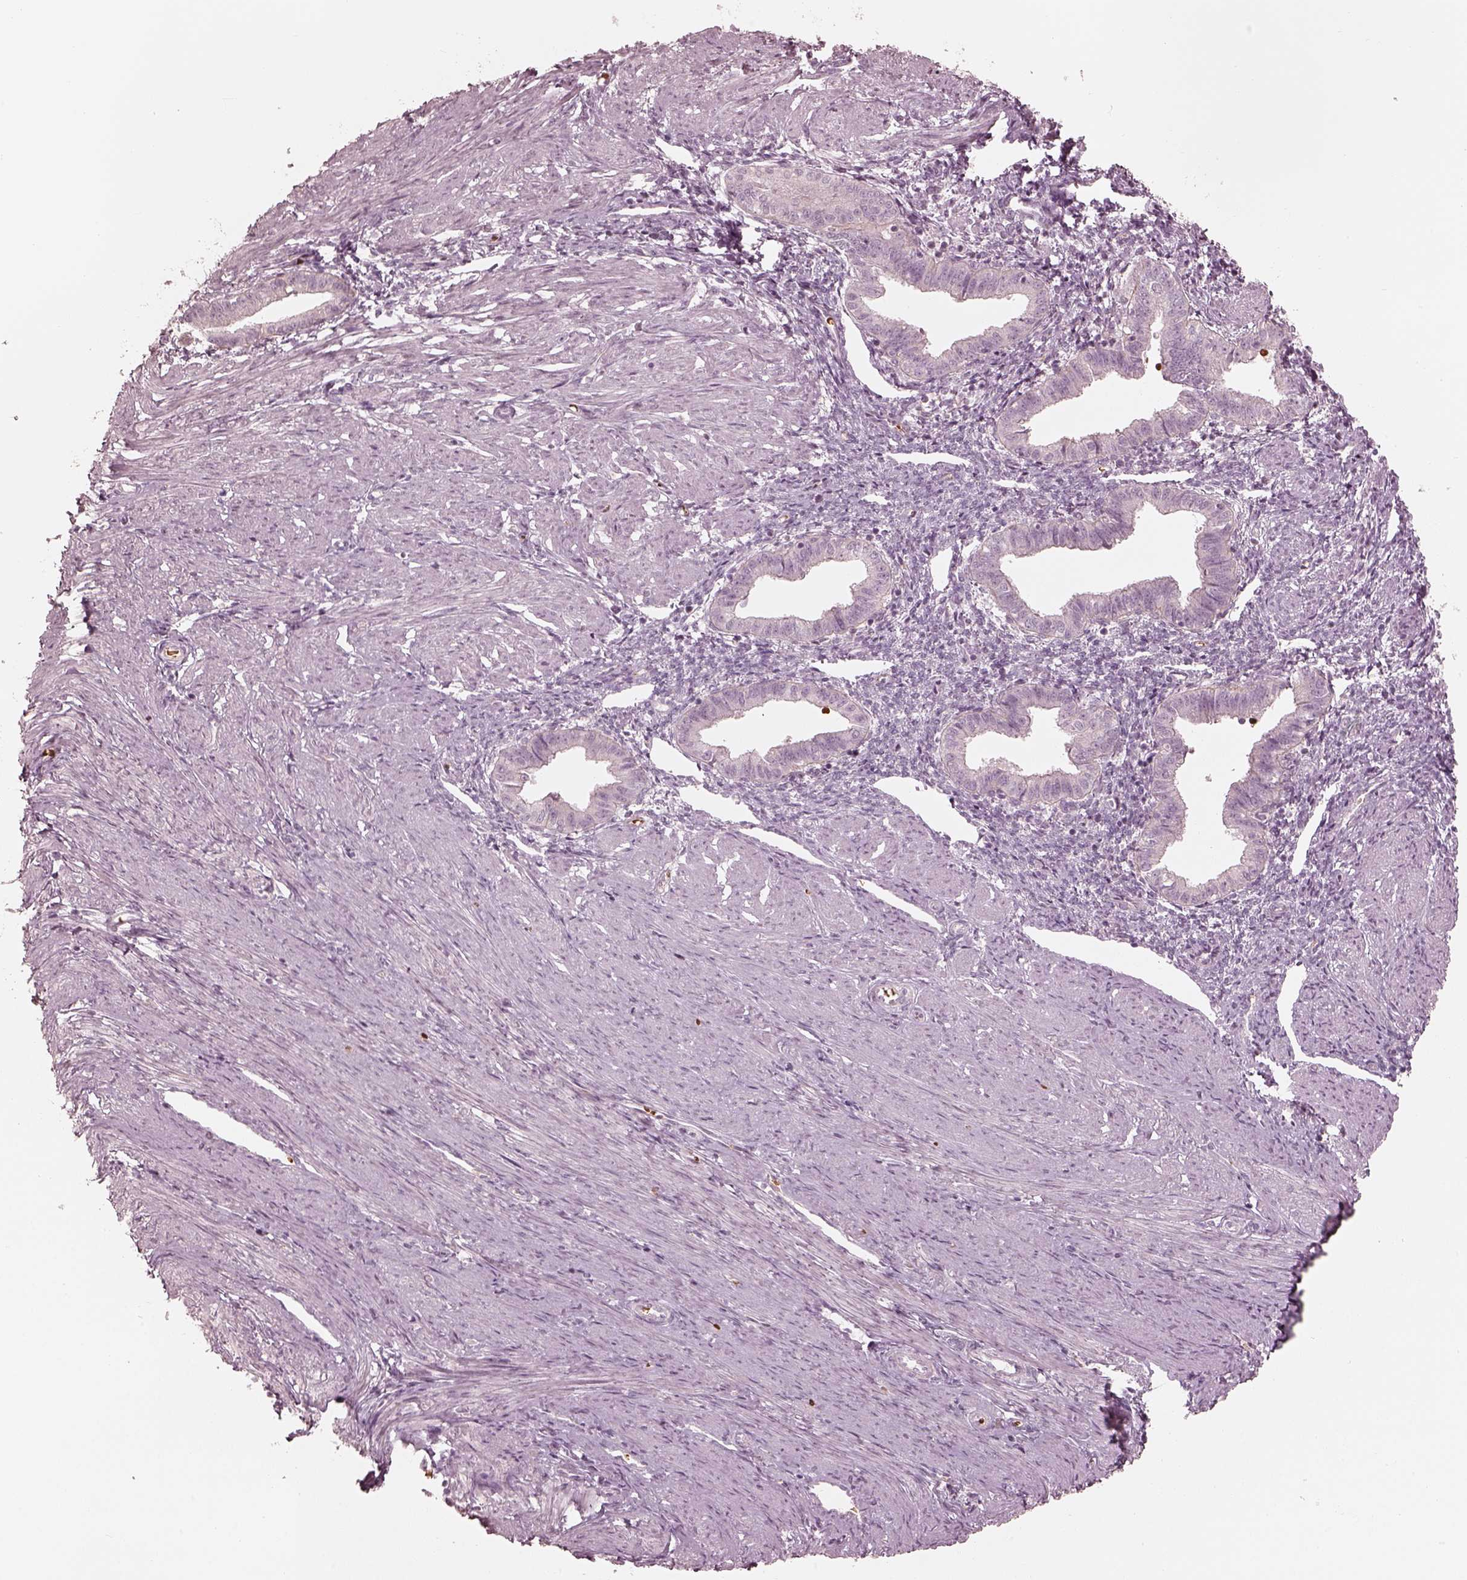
{"staining": {"intensity": "negative", "quantity": "none", "location": "none"}, "tissue": "endometrium", "cell_type": "Cells in endometrial stroma", "image_type": "normal", "snomed": [{"axis": "morphology", "description": "Normal tissue, NOS"}, {"axis": "topography", "description": "Endometrium"}], "caption": "Immunohistochemistry (IHC) image of normal endometrium: endometrium stained with DAB exhibits no significant protein expression in cells in endometrial stroma.", "gene": "ANKLE1", "patient": {"sex": "female", "age": 37}}